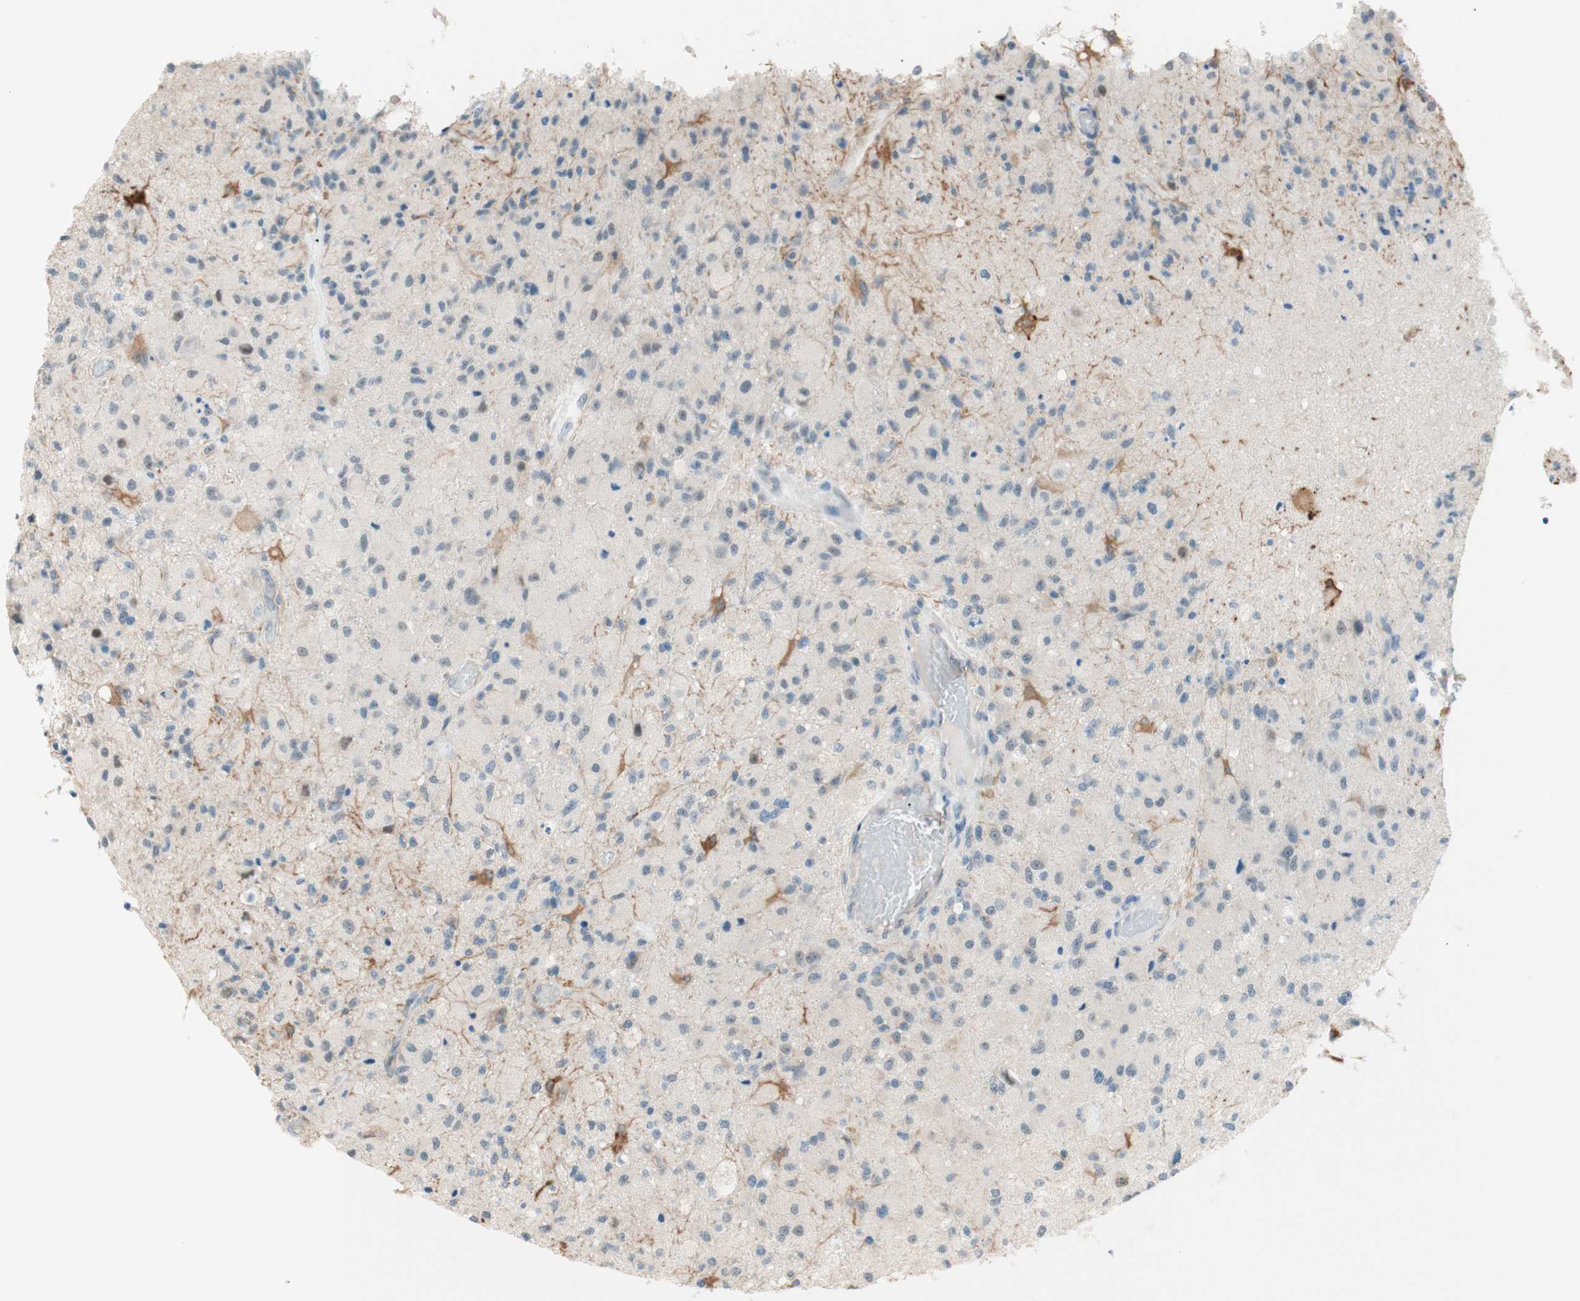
{"staining": {"intensity": "negative", "quantity": "none", "location": "none"}, "tissue": "glioma", "cell_type": "Tumor cells", "image_type": "cancer", "snomed": [{"axis": "morphology", "description": "Normal tissue, NOS"}, {"axis": "morphology", "description": "Glioma, malignant, High grade"}, {"axis": "topography", "description": "Cerebral cortex"}], "caption": "Immunohistochemical staining of high-grade glioma (malignant) exhibits no significant staining in tumor cells. The staining was performed using DAB (3,3'-diaminobenzidine) to visualize the protein expression in brown, while the nuclei were stained in blue with hematoxylin (Magnification: 20x).", "gene": "JPH1", "patient": {"sex": "male", "age": 77}}